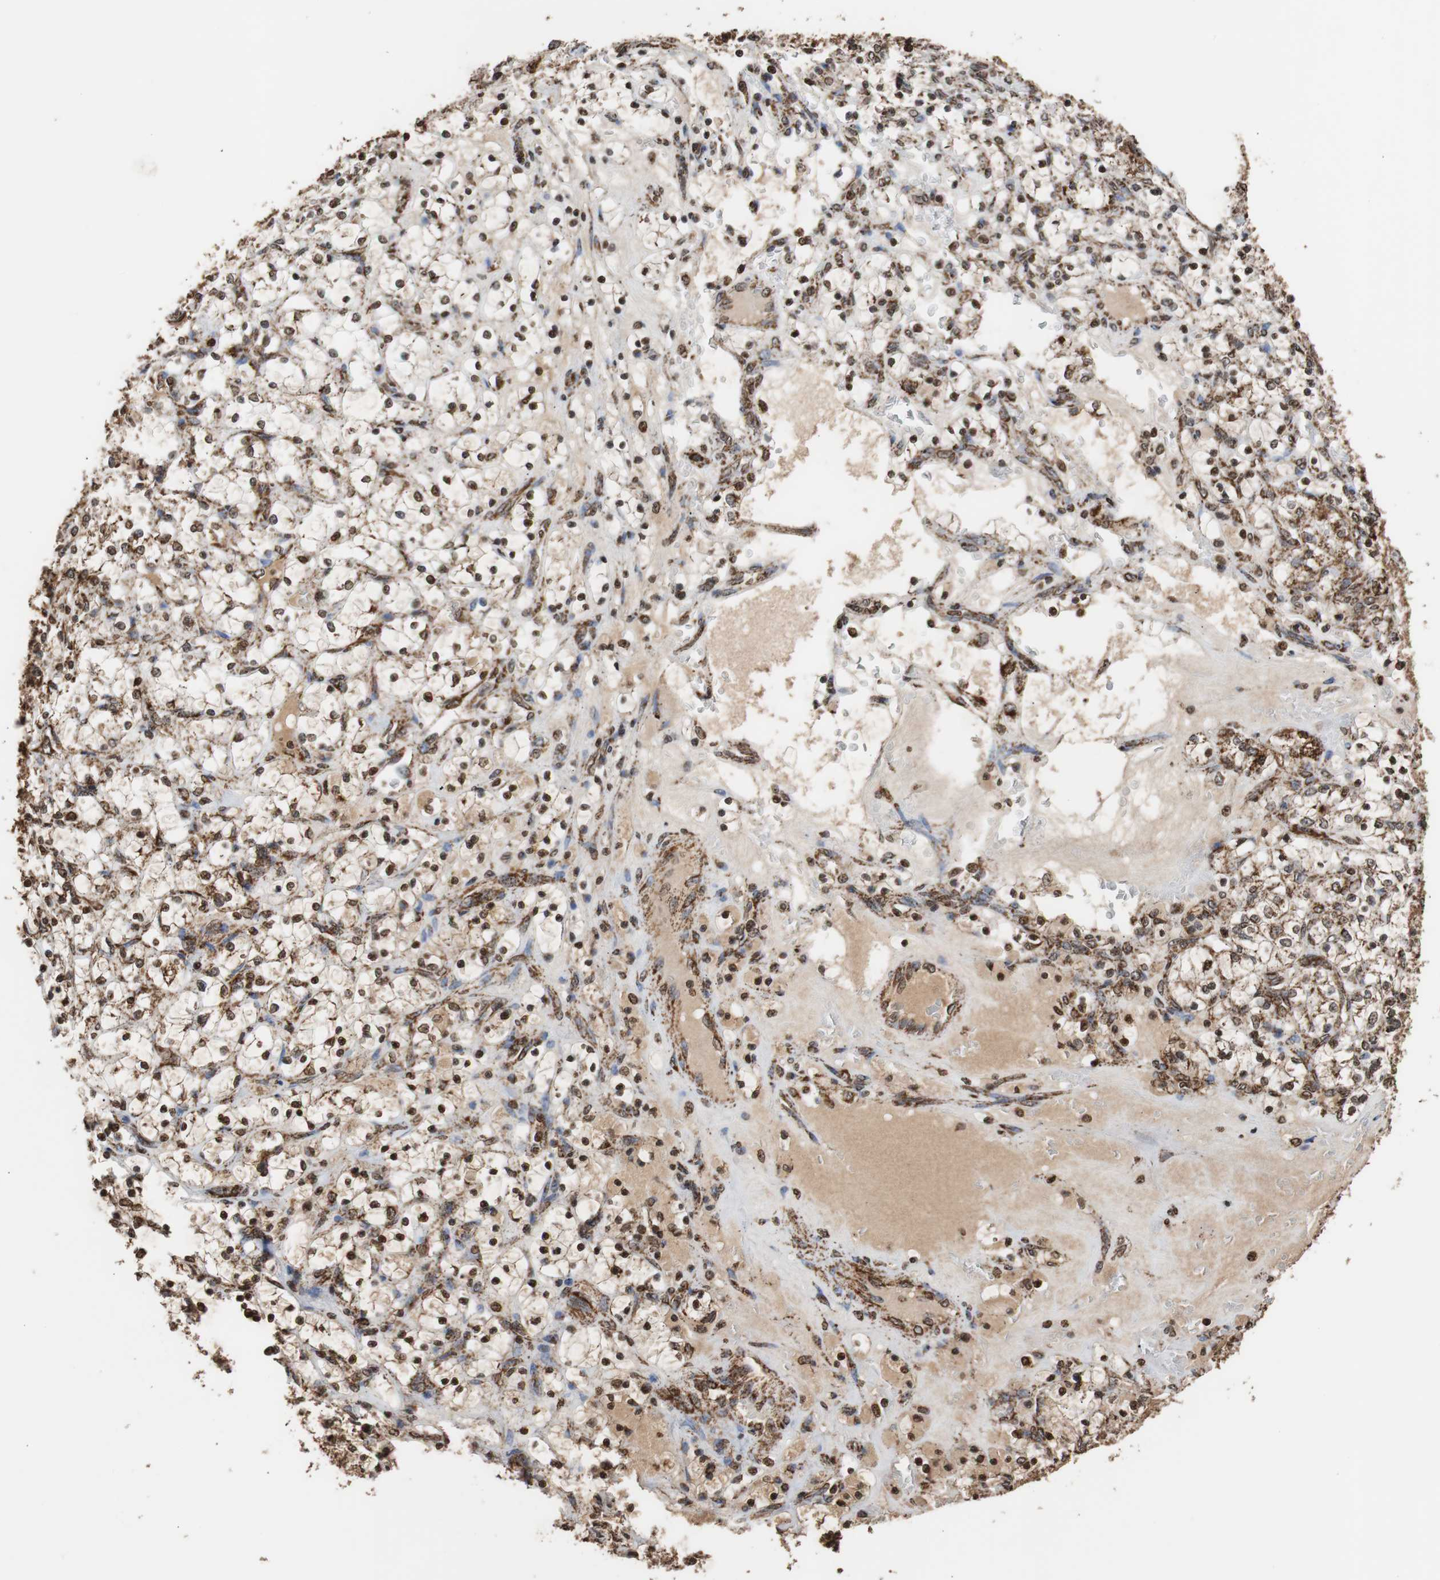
{"staining": {"intensity": "strong", "quantity": ">75%", "location": "cytoplasmic/membranous,nuclear"}, "tissue": "renal cancer", "cell_type": "Tumor cells", "image_type": "cancer", "snomed": [{"axis": "morphology", "description": "Adenocarcinoma, NOS"}, {"axis": "topography", "description": "Kidney"}], "caption": "A brown stain highlights strong cytoplasmic/membranous and nuclear positivity of a protein in adenocarcinoma (renal) tumor cells. The protein of interest is shown in brown color, while the nuclei are stained blue.", "gene": "HSPA9", "patient": {"sex": "female", "age": 69}}